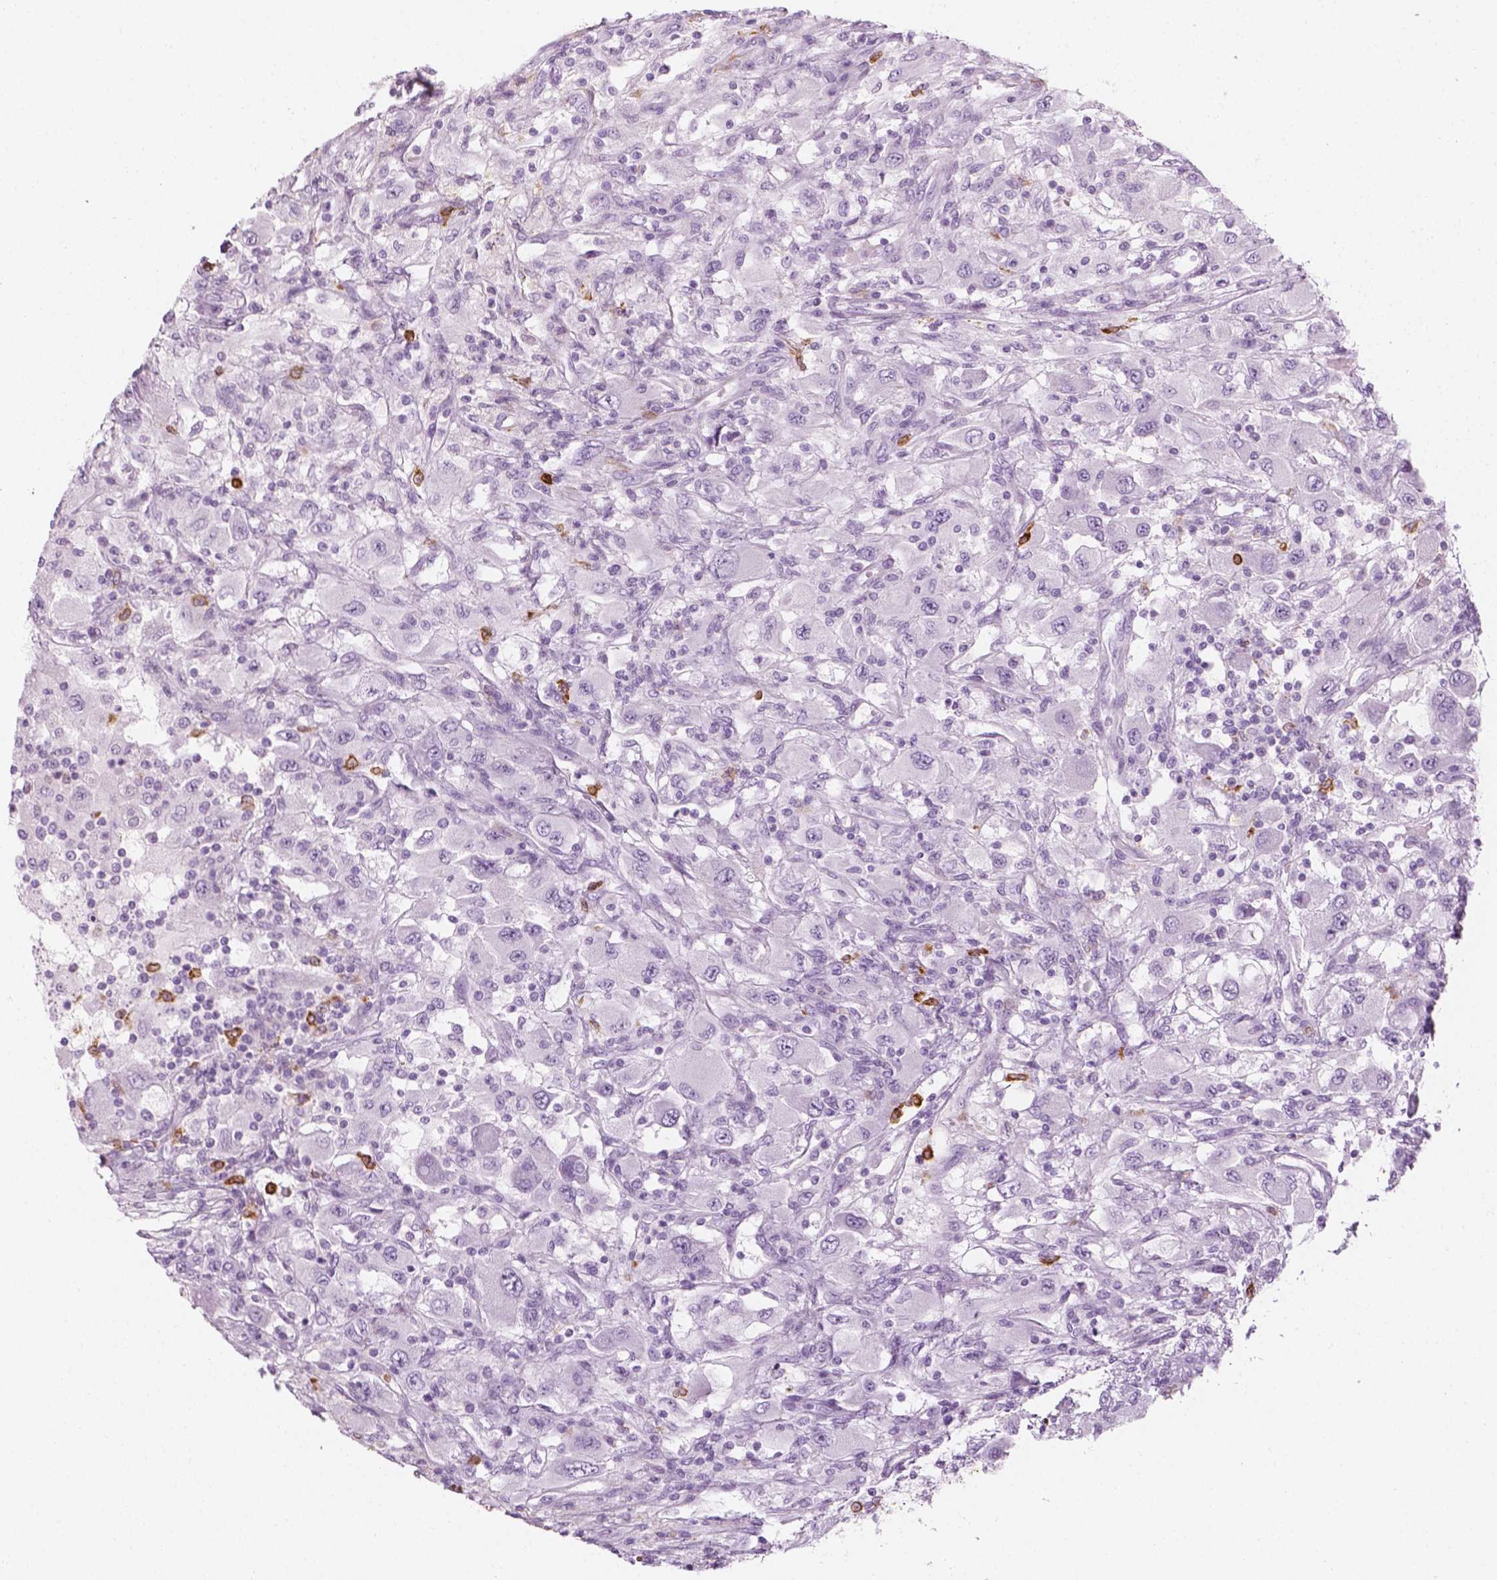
{"staining": {"intensity": "negative", "quantity": "none", "location": "none"}, "tissue": "renal cancer", "cell_type": "Tumor cells", "image_type": "cancer", "snomed": [{"axis": "morphology", "description": "Adenocarcinoma, NOS"}, {"axis": "topography", "description": "Kidney"}], "caption": "Immunohistochemistry image of neoplastic tissue: human renal cancer (adenocarcinoma) stained with DAB (3,3'-diaminobenzidine) exhibits no significant protein positivity in tumor cells.", "gene": "CES1", "patient": {"sex": "female", "age": 67}}